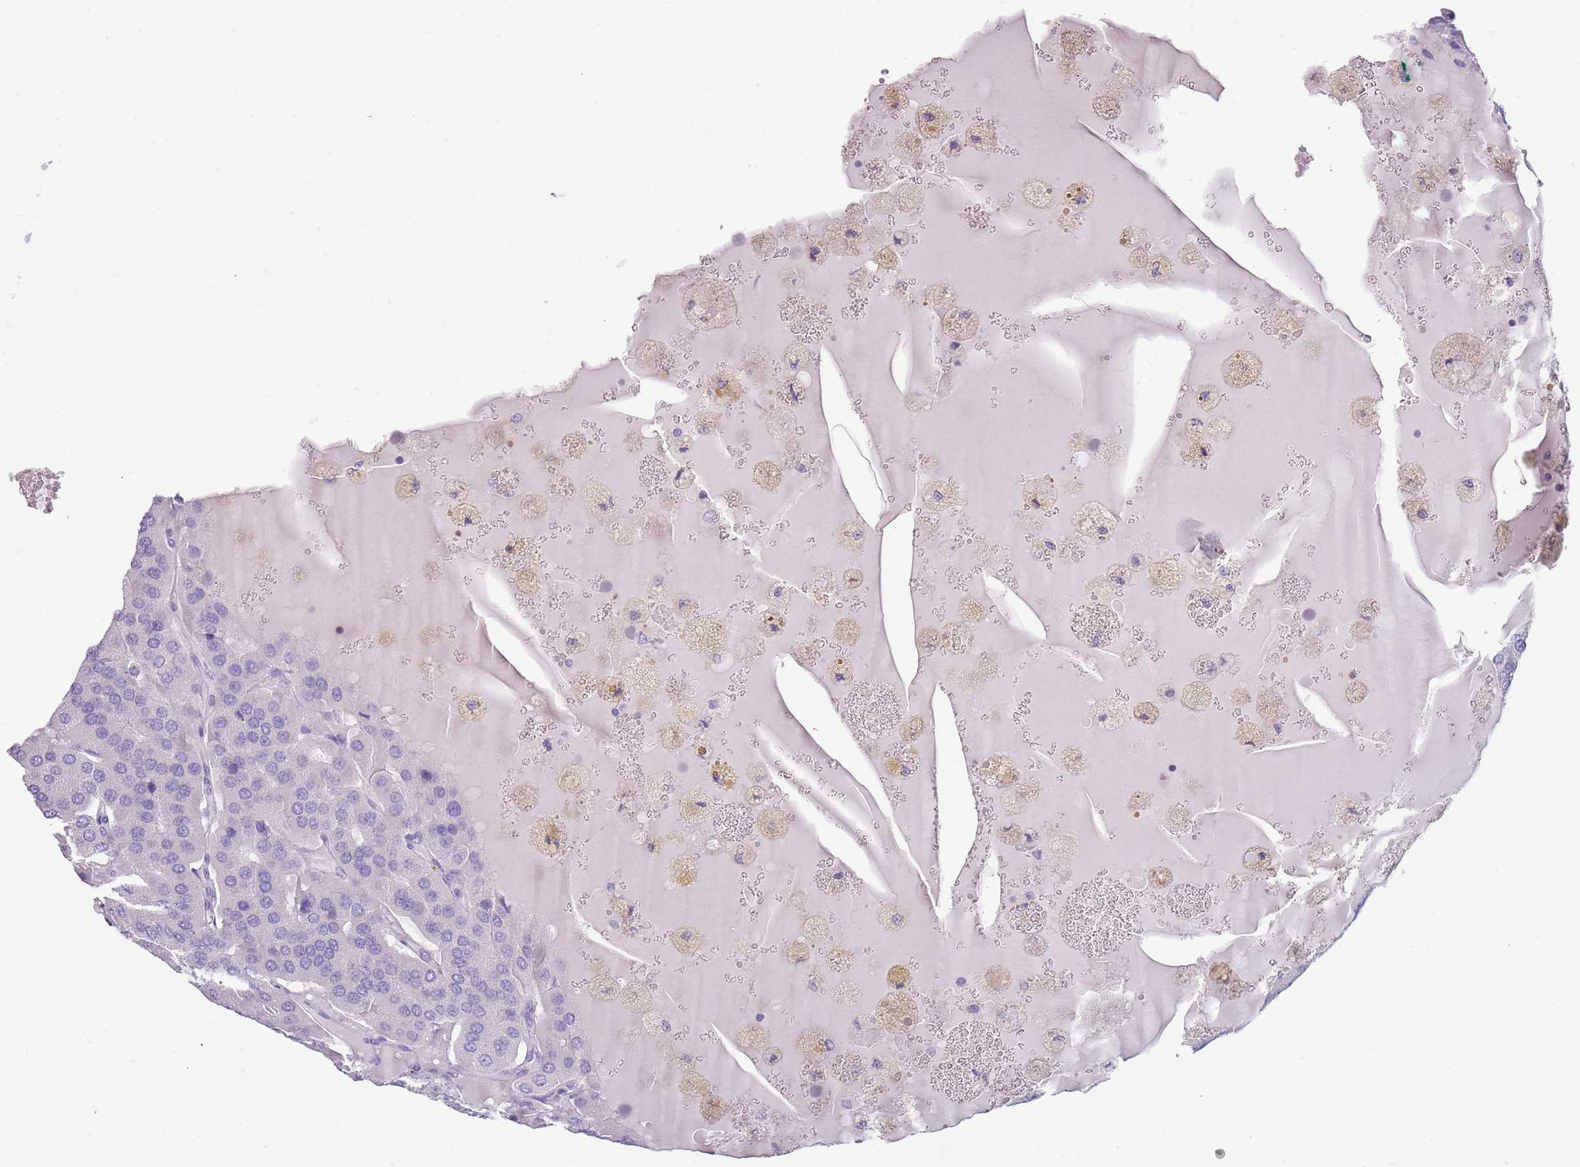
{"staining": {"intensity": "negative", "quantity": "none", "location": "none"}, "tissue": "parathyroid gland", "cell_type": "Glandular cells", "image_type": "normal", "snomed": [{"axis": "morphology", "description": "Normal tissue, NOS"}, {"axis": "morphology", "description": "Adenoma, NOS"}, {"axis": "topography", "description": "Parathyroid gland"}], "caption": "DAB immunohistochemical staining of normal parathyroid gland demonstrates no significant positivity in glandular cells.", "gene": "ENSG00000271254", "patient": {"sex": "female", "age": 86}}